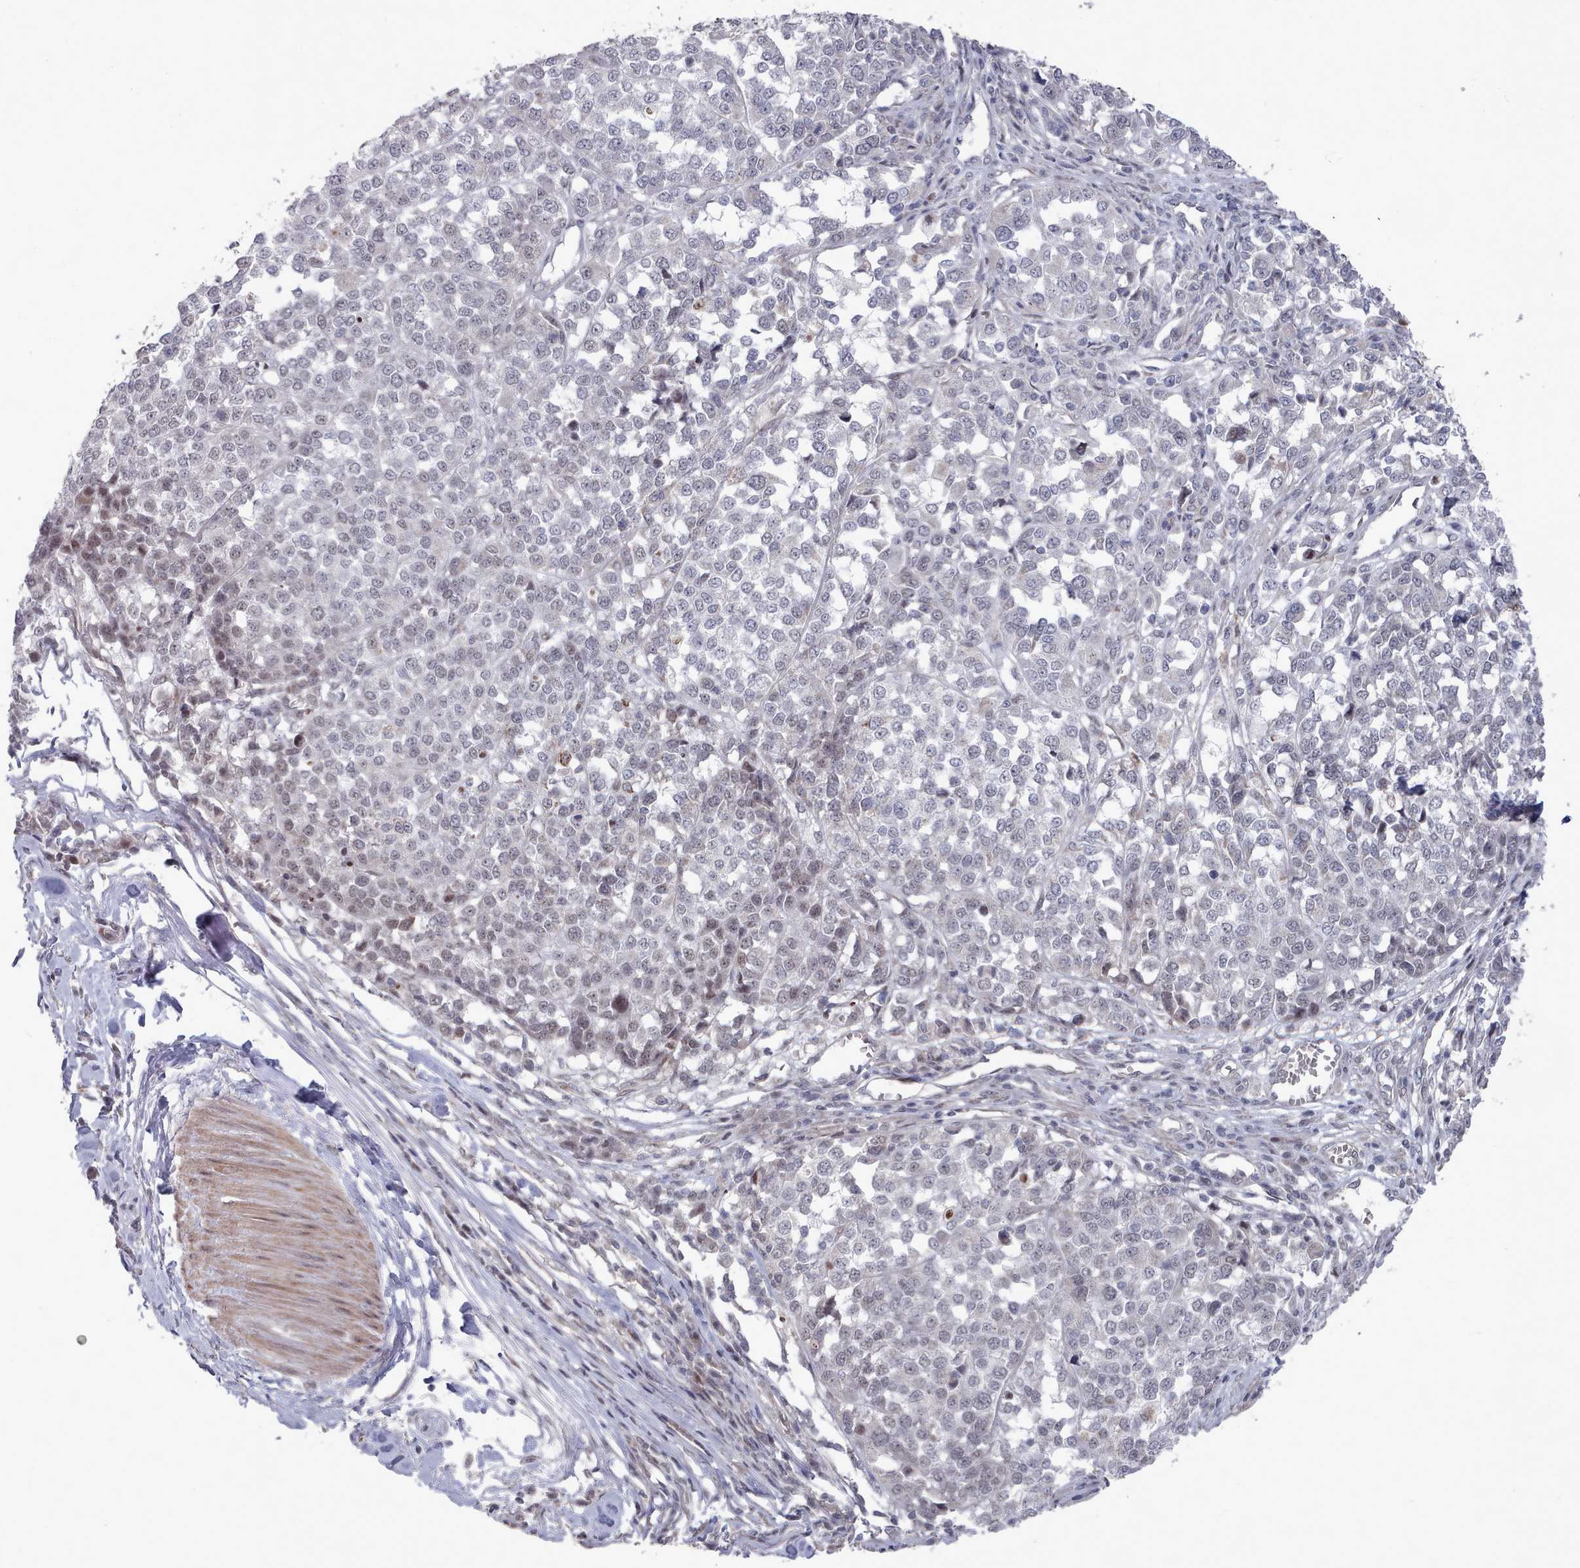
{"staining": {"intensity": "negative", "quantity": "none", "location": "none"}, "tissue": "melanoma", "cell_type": "Tumor cells", "image_type": "cancer", "snomed": [{"axis": "morphology", "description": "Malignant melanoma, Metastatic site"}, {"axis": "topography", "description": "Lymph node"}], "caption": "This is an IHC histopathology image of human malignant melanoma (metastatic site). There is no expression in tumor cells.", "gene": "CPSF4", "patient": {"sex": "male", "age": 44}}